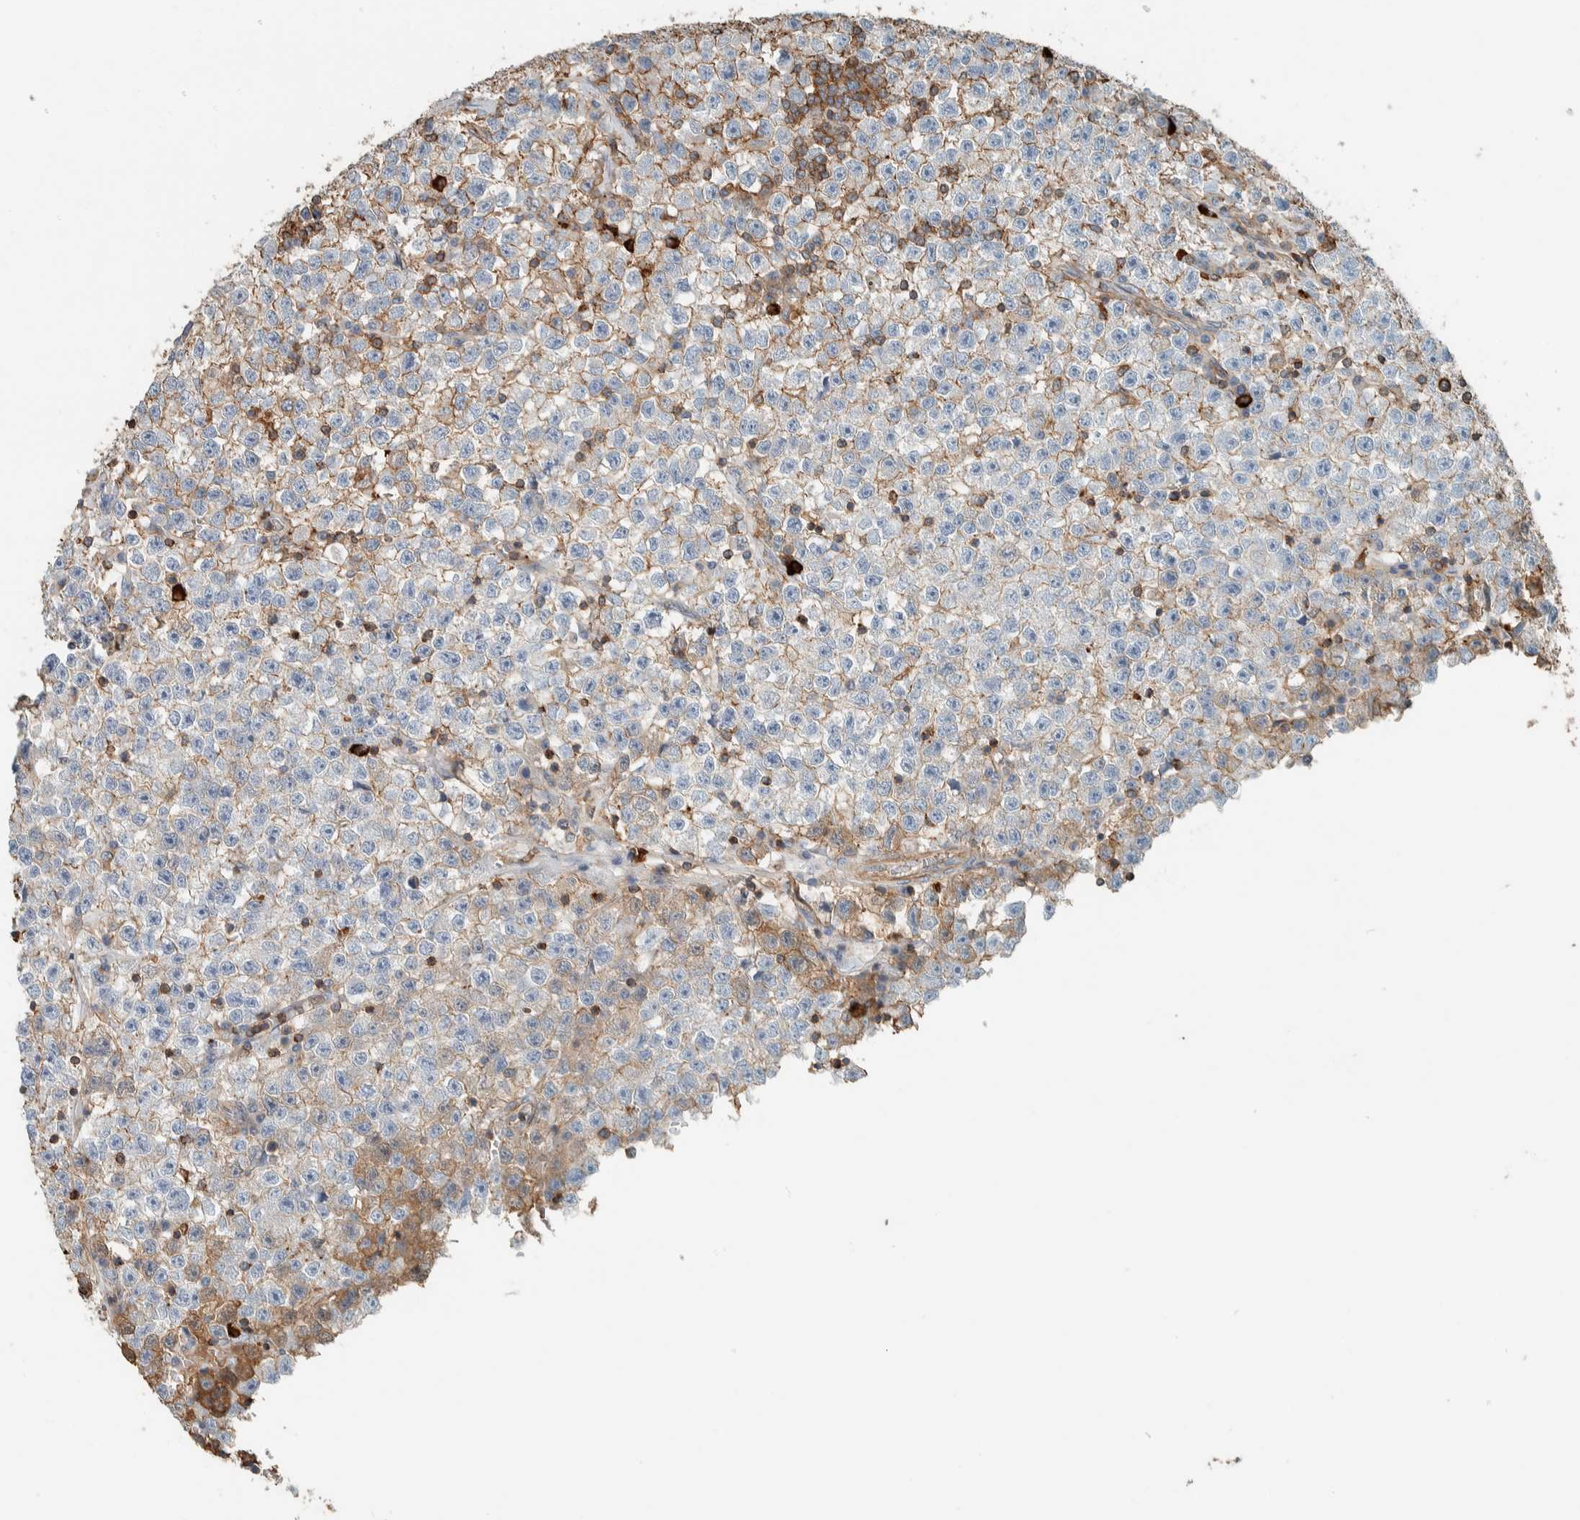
{"staining": {"intensity": "moderate", "quantity": "<25%", "location": "cytoplasmic/membranous"}, "tissue": "testis cancer", "cell_type": "Tumor cells", "image_type": "cancer", "snomed": [{"axis": "morphology", "description": "Seminoma, NOS"}, {"axis": "topography", "description": "Testis"}], "caption": "Tumor cells demonstrate low levels of moderate cytoplasmic/membranous positivity in about <25% of cells in human testis cancer (seminoma). (brown staining indicates protein expression, while blue staining denotes nuclei).", "gene": "CTBP2", "patient": {"sex": "male", "age": 22}}